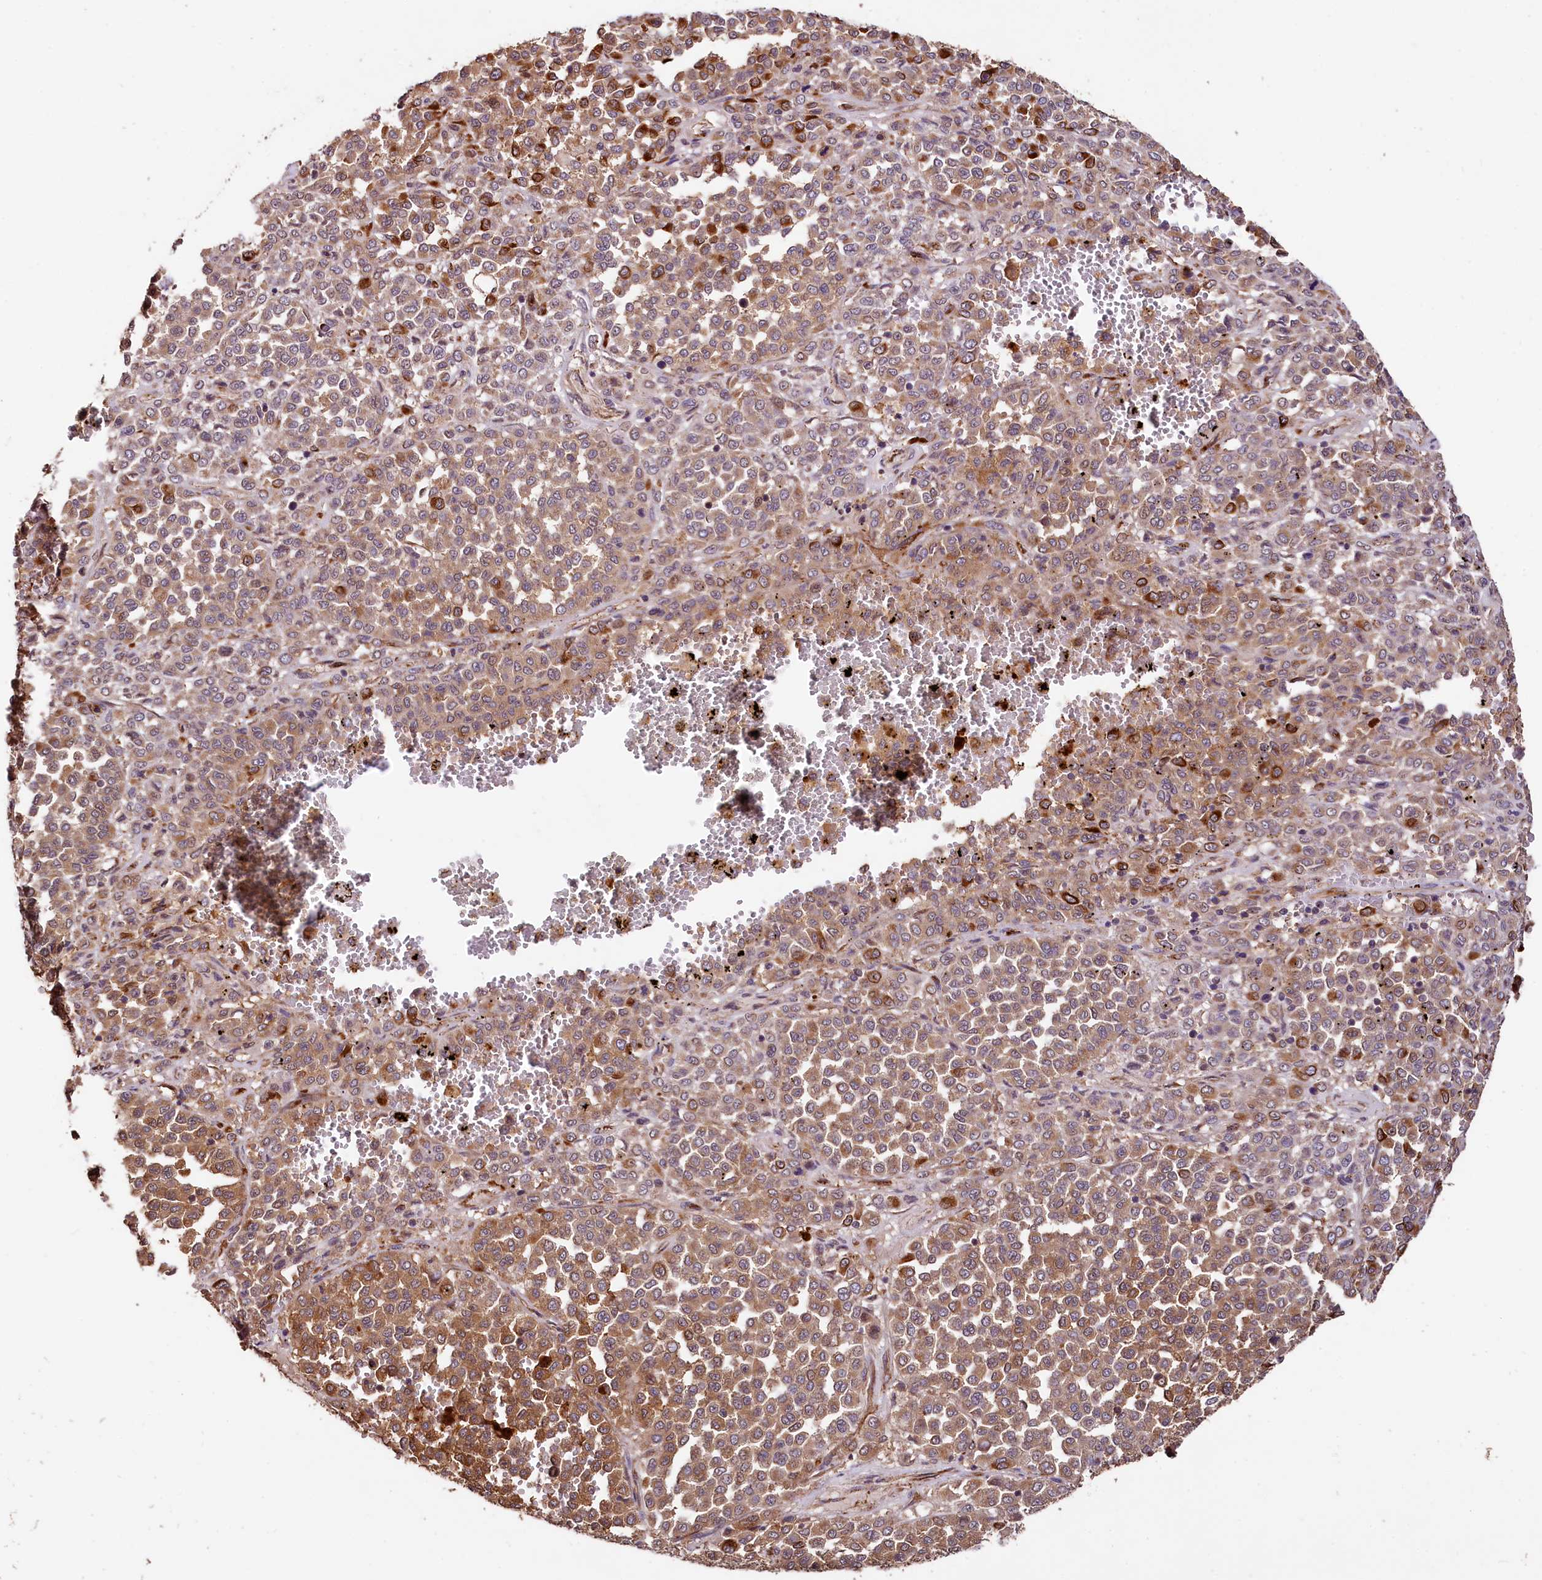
{"staining": {"intensity": "moderate", "quantity": ">75%", "location": "cytoplasmic/membranous"}, "tissue": "melanoma", "cell_type": "Tumor cells", "image_type": "cancer", "snomed": [{"axis": "morphology", "description": "Malignant melanoma, Metastatic site"}, {"axis": "topography", "description": "Pancreas"}], "caption": "The histopathology image shows immunohistochemical staining of melanoma. There is moderate cytoplasmic/membranous expression is identified in about >75% of tumor cells.", "gene": "RASSF1", "patient": {"sex": "female", "age": 30}}